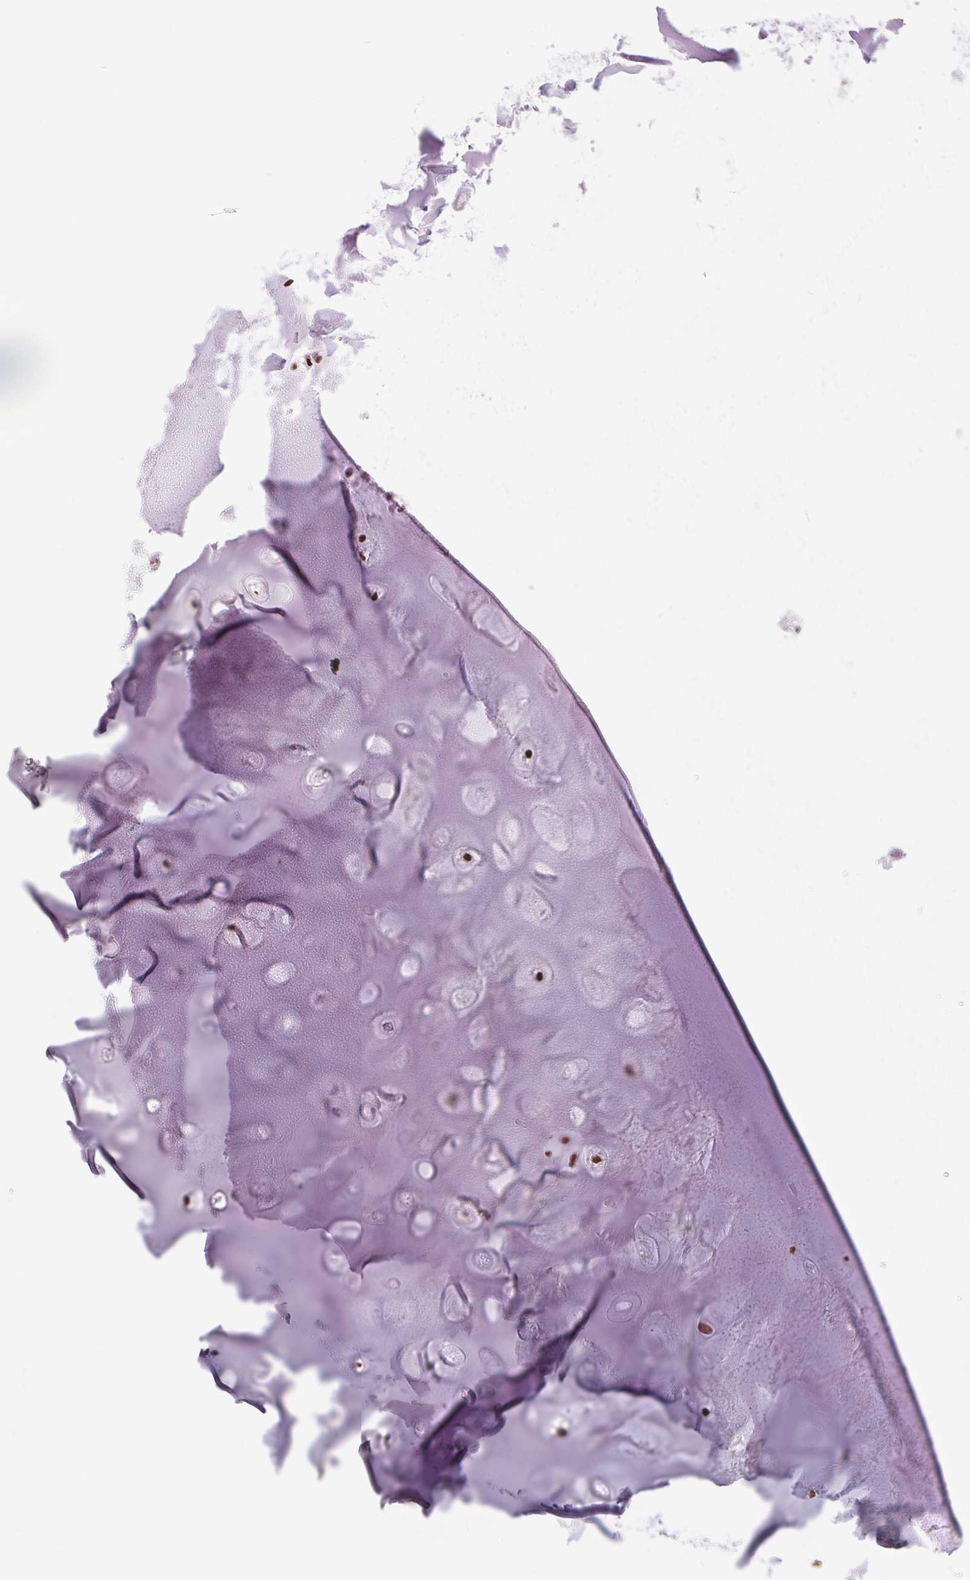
{"staining": {"intensity": "negative", "quantity": "none", "location": "none"}, "tissue": "adipose tissue", "cell_type": "Adipocytes", "image_type": "normal", "snomed": [{"axis": "morphology", "description": "Normal tissue, NOS"}, {"axis": "morphology", "description": "Squamous cell carcinoma, NOS"}, {"axis": "topography", "description": "Cartilage tissue"}, {"axis": "topography", "description": "Bronchus"}, {"axis": "topography", "description": "Lung"}], "caption": "Immunohistochemistry micrograph of normal adipose tissue stained for a protein (brown), which shows no expression in adipocytes. (DAB (3,3'-diaminobenzidine) IHC visualized using brightfield microscopy, high magnification).", "gene": "SMIM12", "patient": {"sex": "male", "age": 66}}